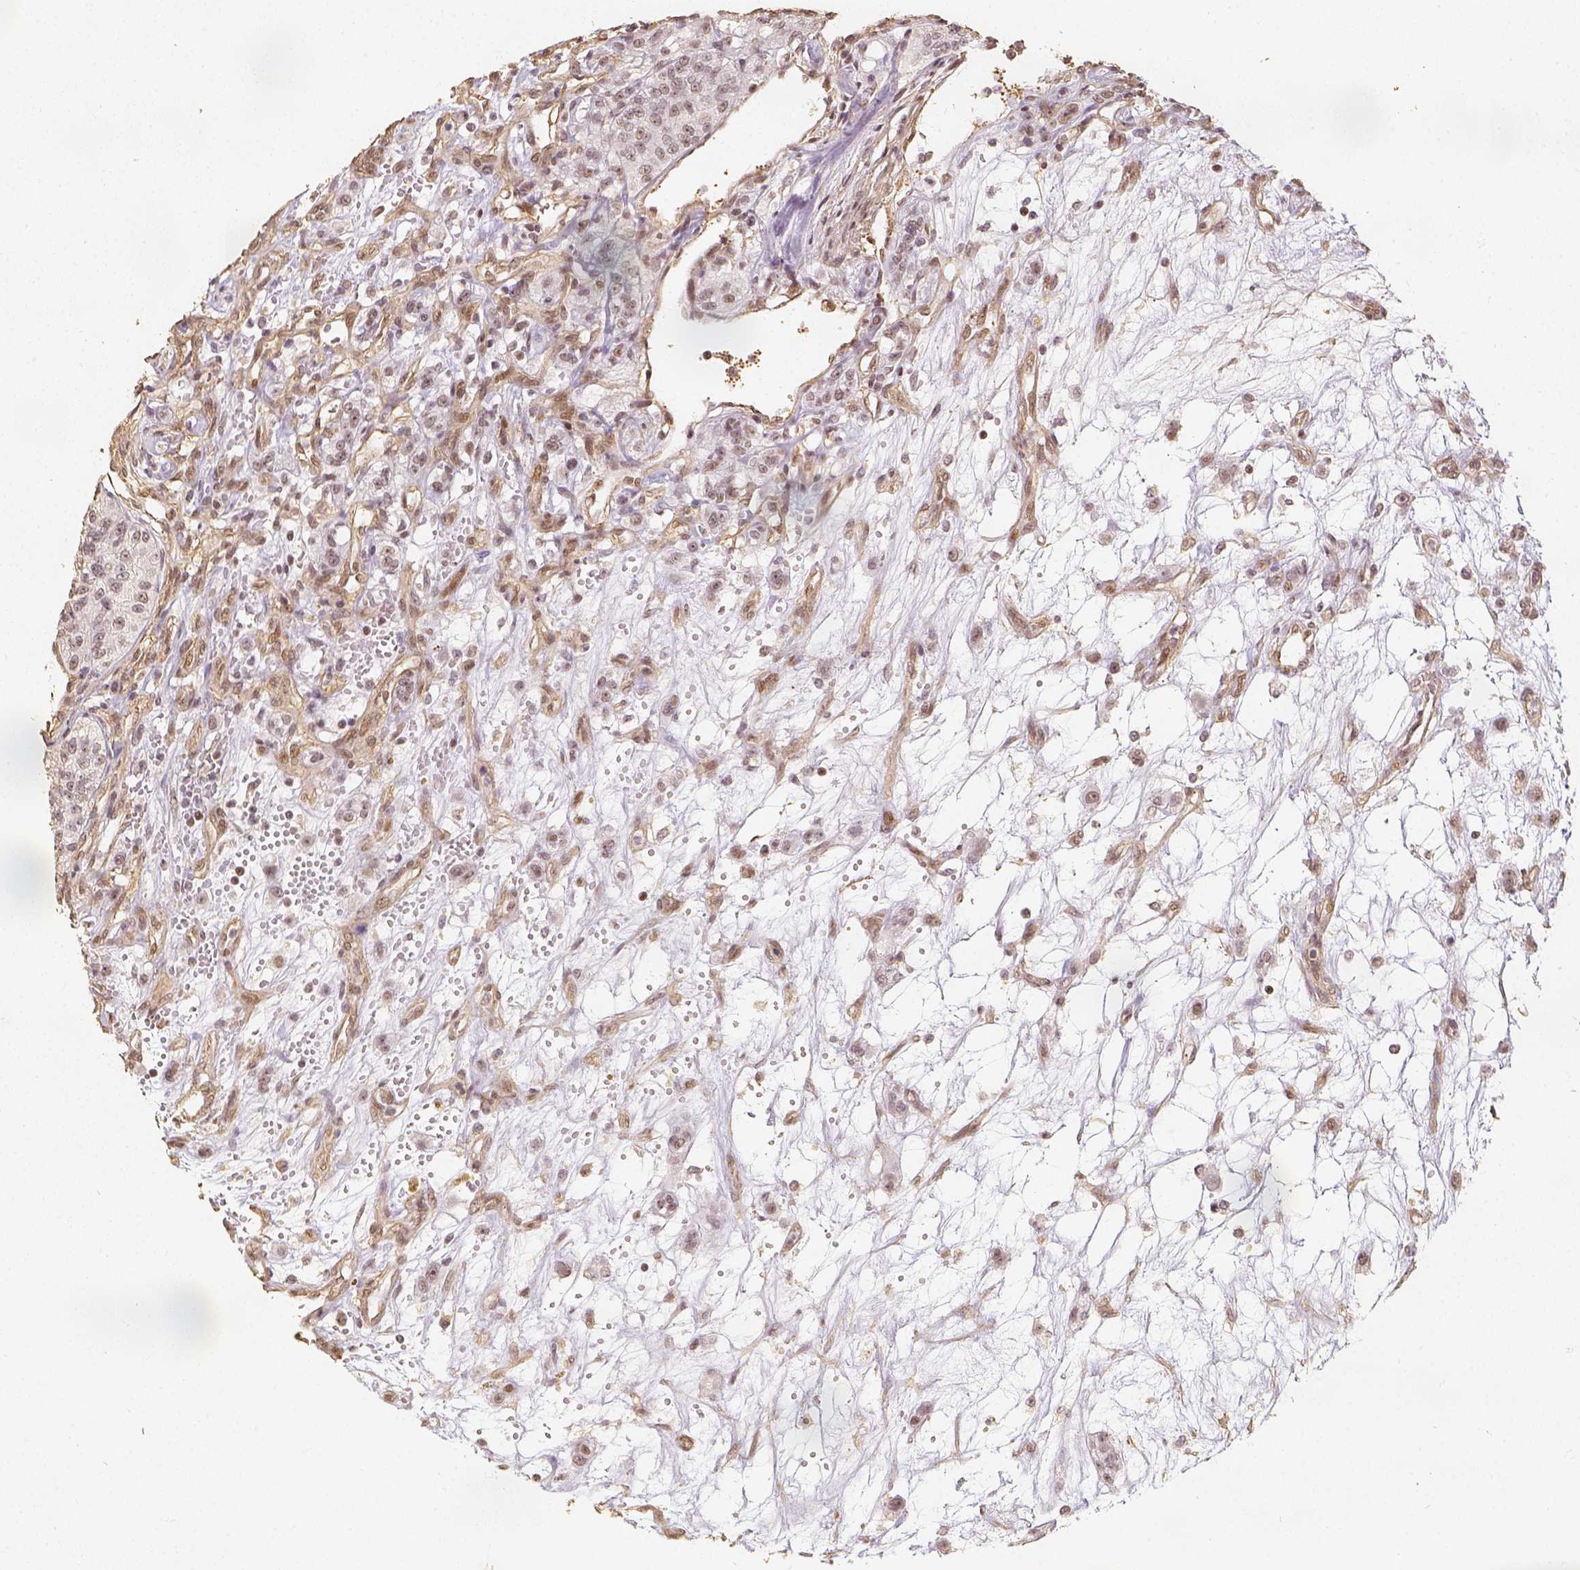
{"staining": {"intensity": "weak", "quantity": ">75%", "location": "nuclear"}, "tissue": "renal cancer", "cell_type": "Tumor cells", "image_type": "cancer", "snomed": [{"axis": "morphology", "description": "Adenocarcinoma, NOS"}, {"axis": "topography", "description": "Kidney"}], "caption": "Tumor cells display low levels of weak nuclear positivity in about >75% of cells in human adenocarcinoma (renal).", "gene": "HDAC1", "patient": {"sex": "female", "age": 63}}